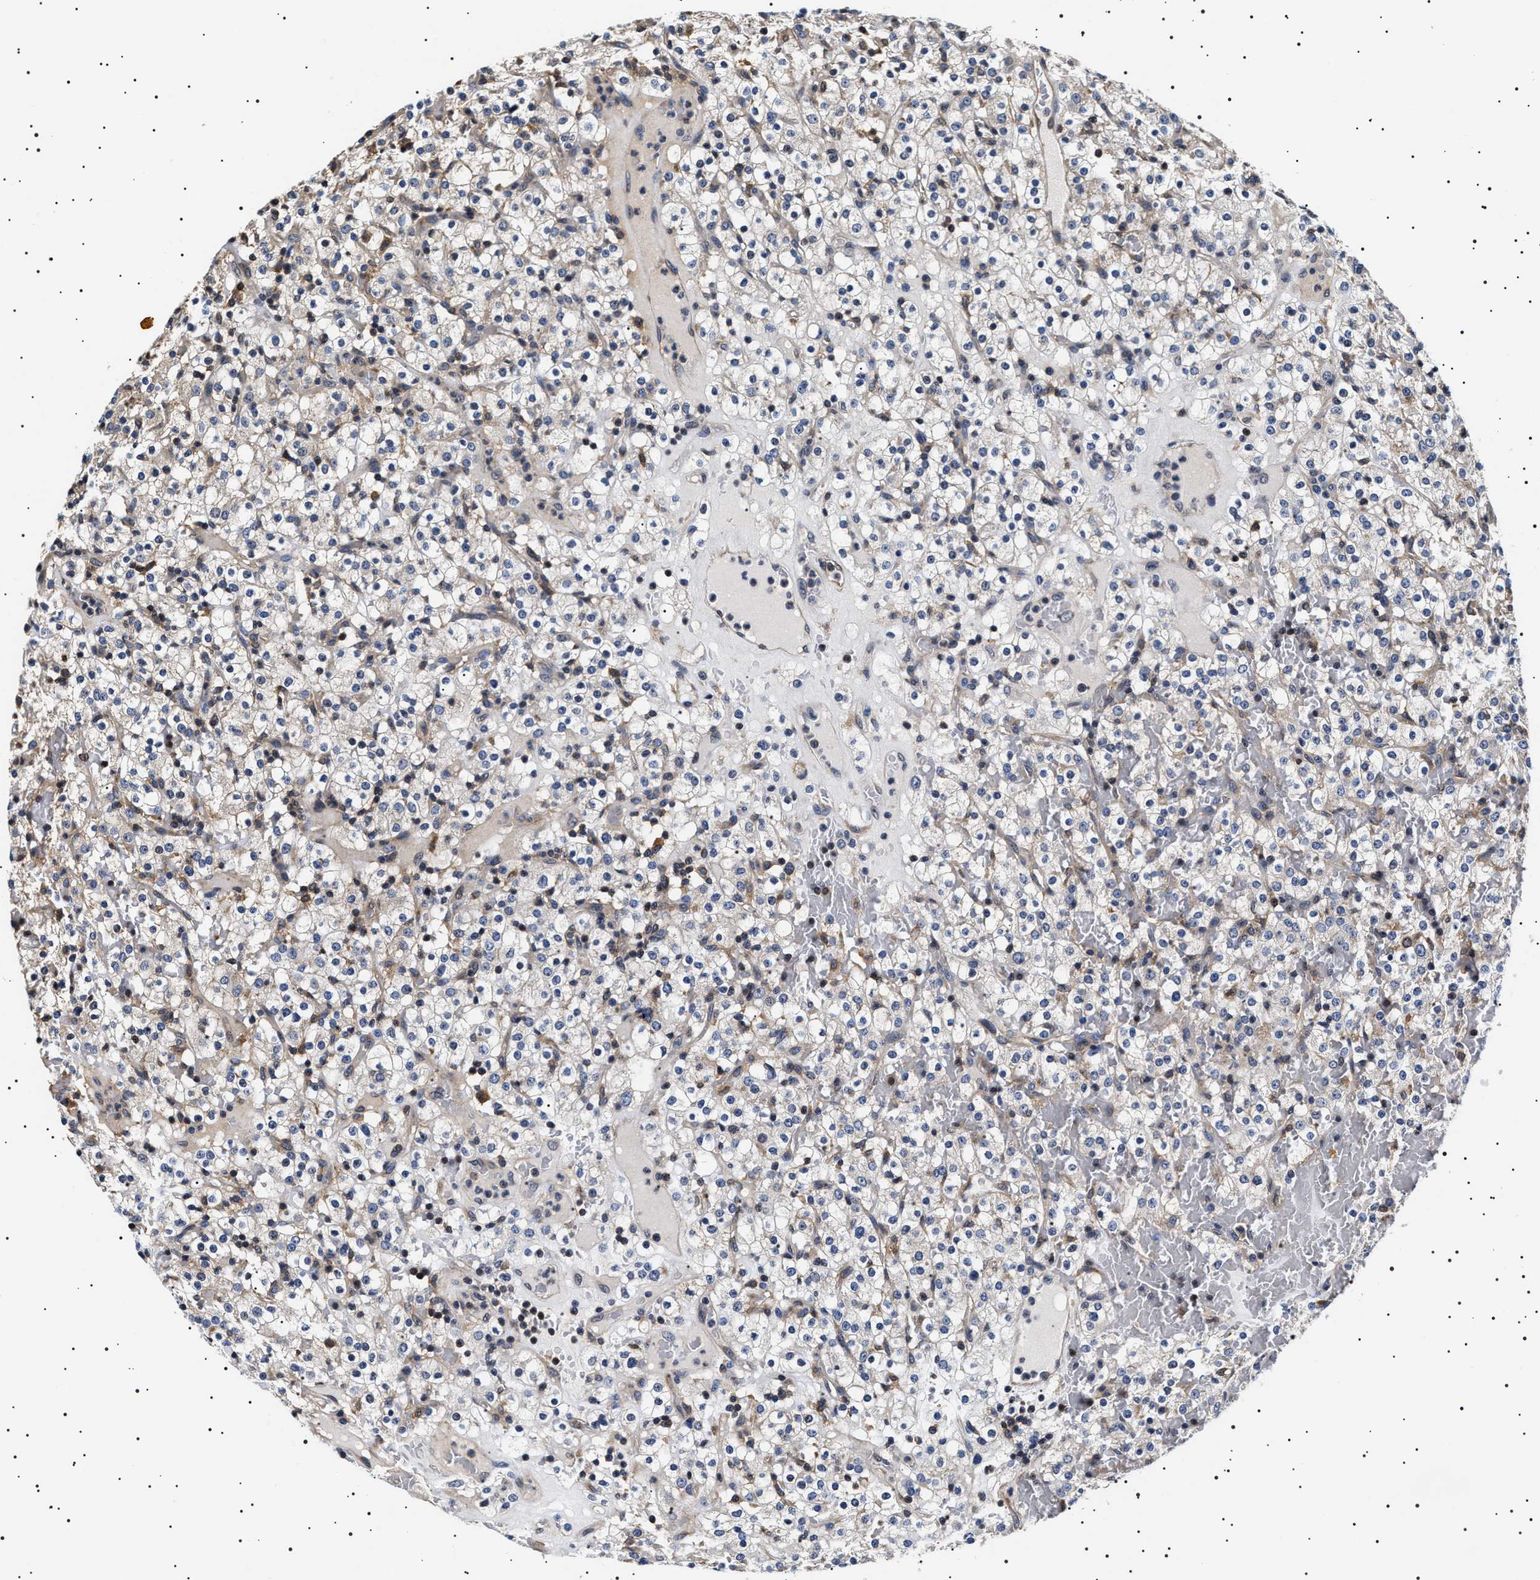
{"staining": {"intensity": "negative", "quantity": "none", "location": "none"}, "tissue": "renal cancer", "cell_type": "Tumor cells", "image_type": "cancer", "snomed": [{"axis": "morphology", "description": "Normal tissue, NOS"}, {"axis": "morphology", "description": "Adenocarcinoma, NOS"}, {"axis": "topography", "description": "Kidney"}], "caption": "This is an immunohistochemistry (IHC) photomicrograph of renal cancer (adenocarcinoma). There is no staining in tumor cells.", "gene": "SLC4A7", "patient": {"sex": "female", "age": 72}}